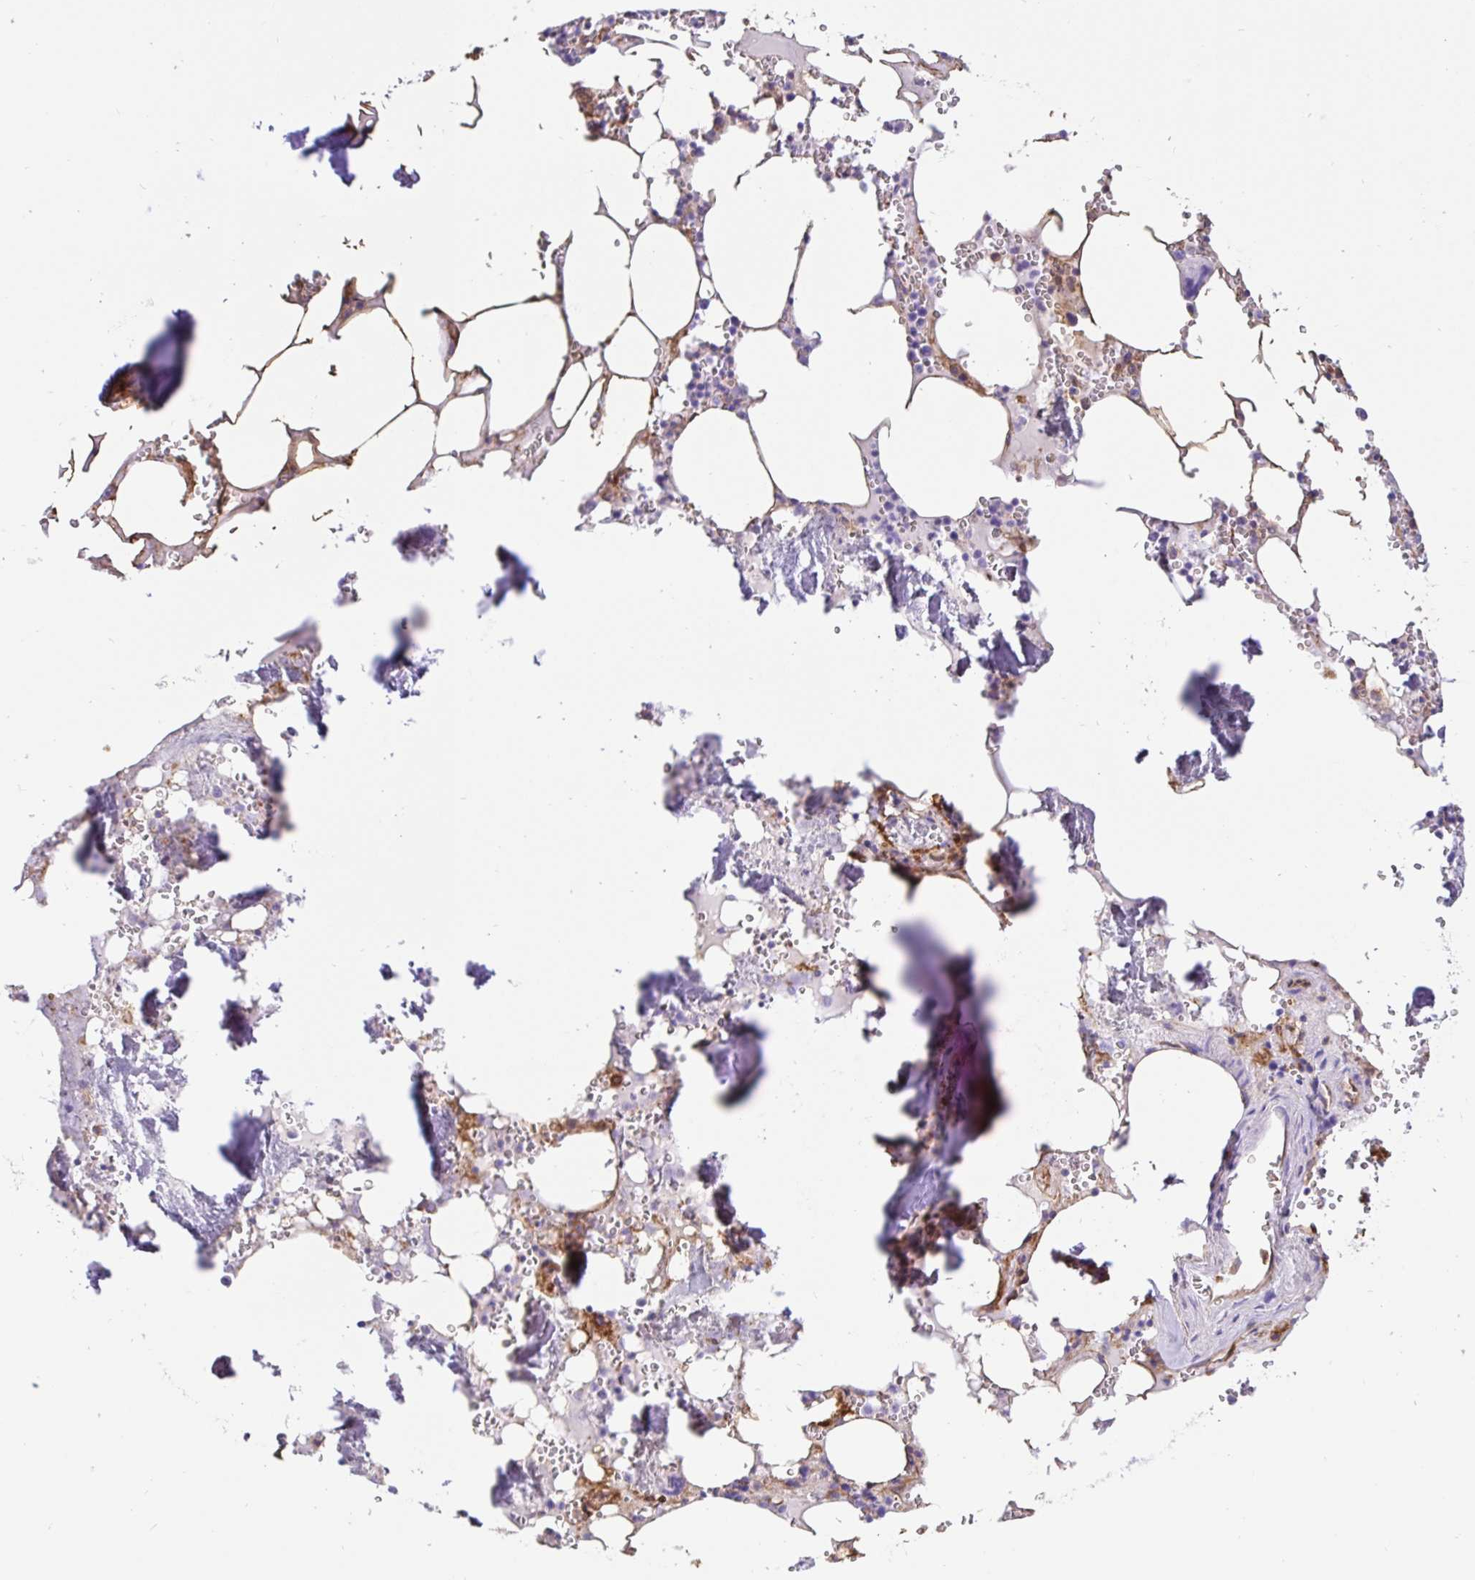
{"staining": {"intensity": "strong", "quantity": "<25%", "location": "cytoplasmic/membranous"}, "tissue": "bone marrow", "cell_type": "Hematopoietic cells", "image_type": "normal", "snomed": [{"axis": "morphology", "description": "Normal tissue, NOS"}, {"axis": "topography", "description": "Bone marrow"}], "caption": "Unremarkable bone marrow exhibits strong cytoplasmic/membranous staining in about <25% of hematopoietic cells, visualized by immunohistochemistry.", "gene": "ANXA2", "patient": {"sex": "male", "age": 54}}